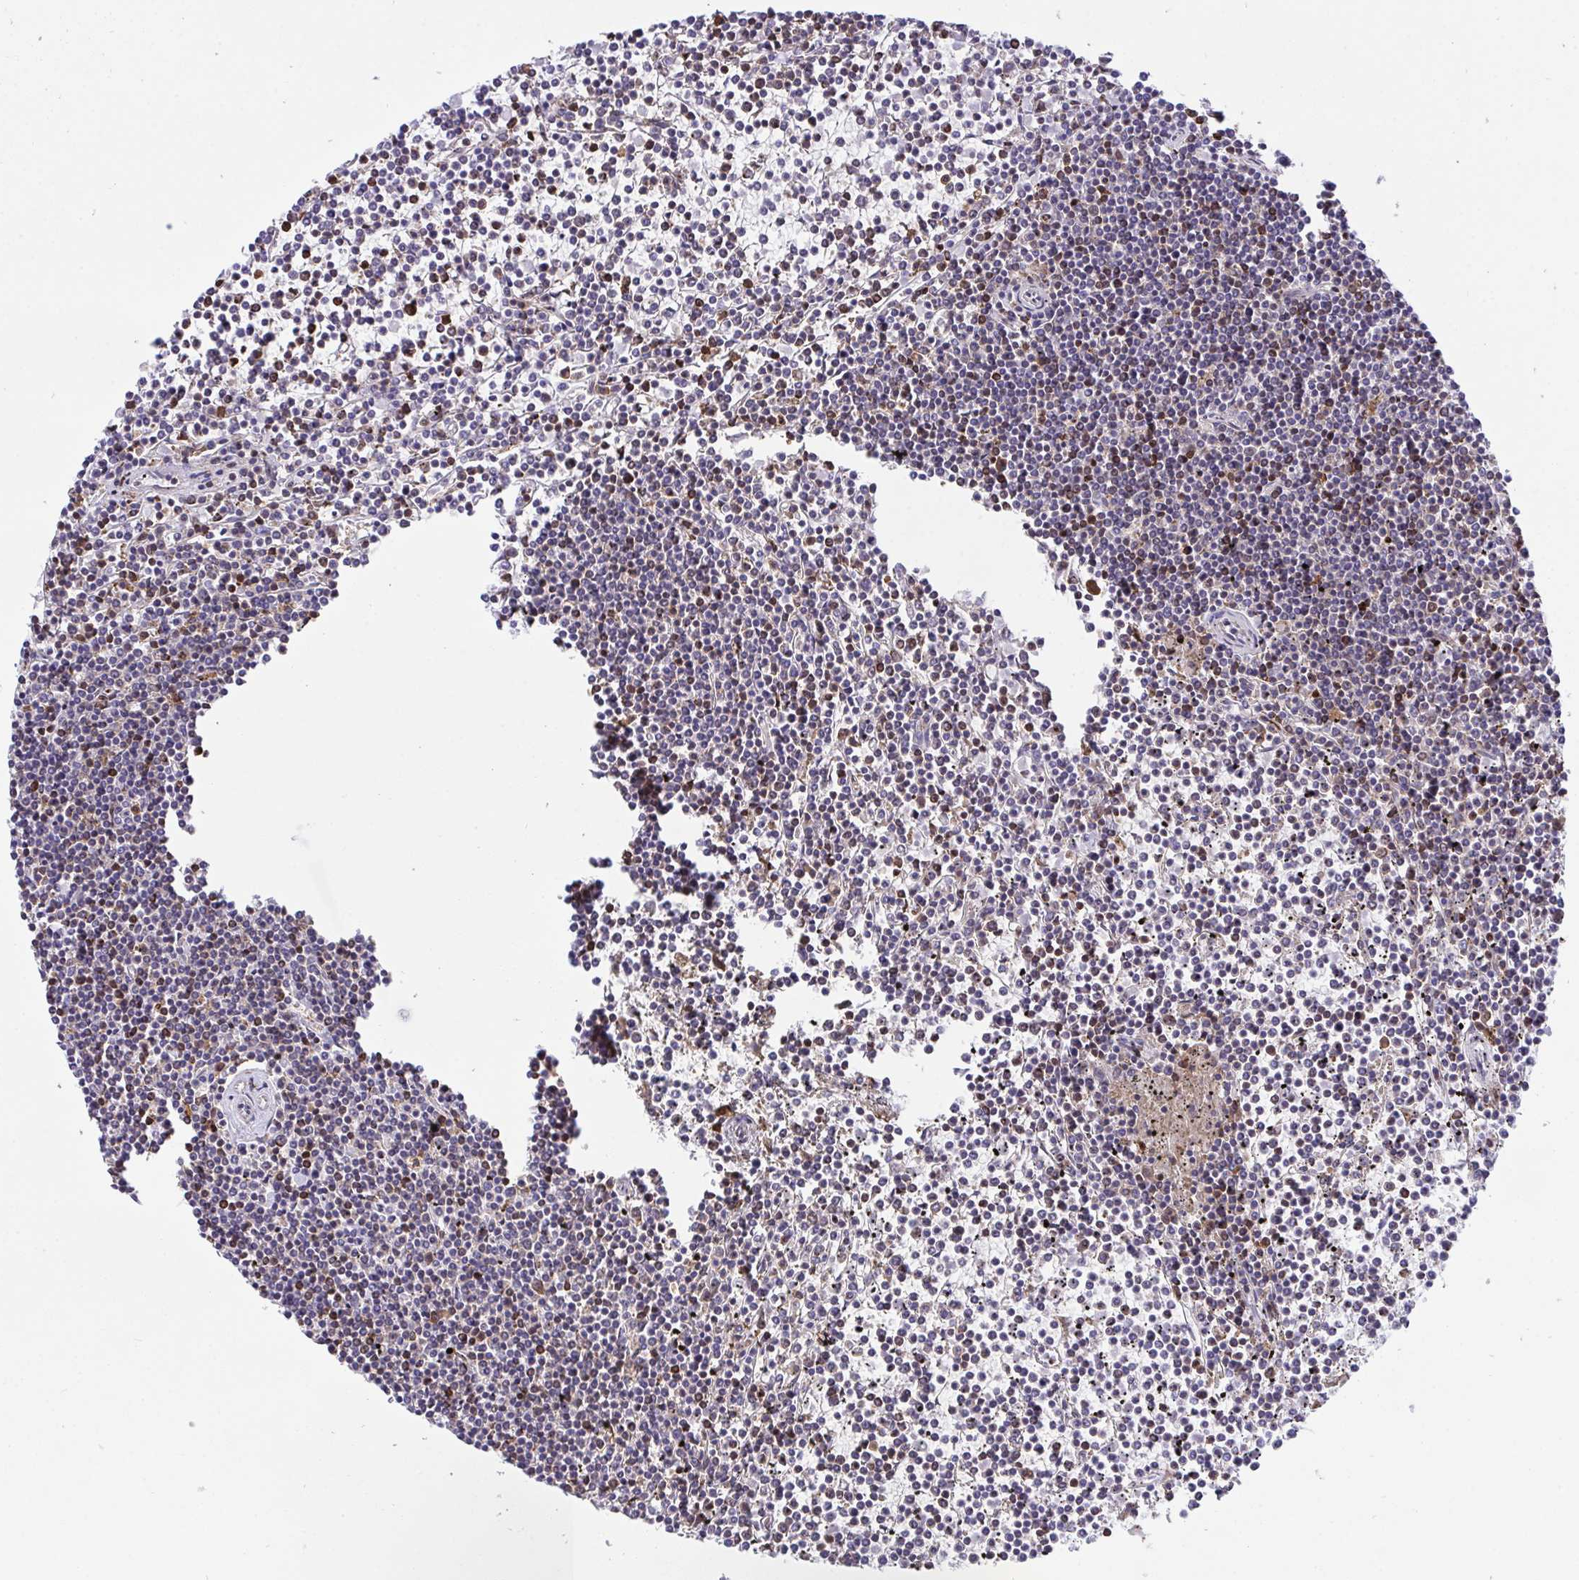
{"staining": {"intensity": "strong", "quantity": "<25%", "location": "cytoplasmic/membranous"}, "tissue": "lymphoma", "cell_type": "Tumor cells", "image_type": "cancer", "snomed": [{"axis": "morphology", "description": "Malignant lymphoma, non-Hodgkin's type, Low grade"}, {"axis": "topography", "description": "Spleen"}], "caption": "The histopathology image reveals immunohistochemical staining of malignant lymphoma, non-Hodgkin's type (low-grade). There is strong cytoplasmic/membranous expression is identified in about <25% of tumor cells. The protein of interest is shown in brown color, while the nuclei are stained blue.", "gene": "PPIH", "patient": {"sex": "female", "age": 19}}